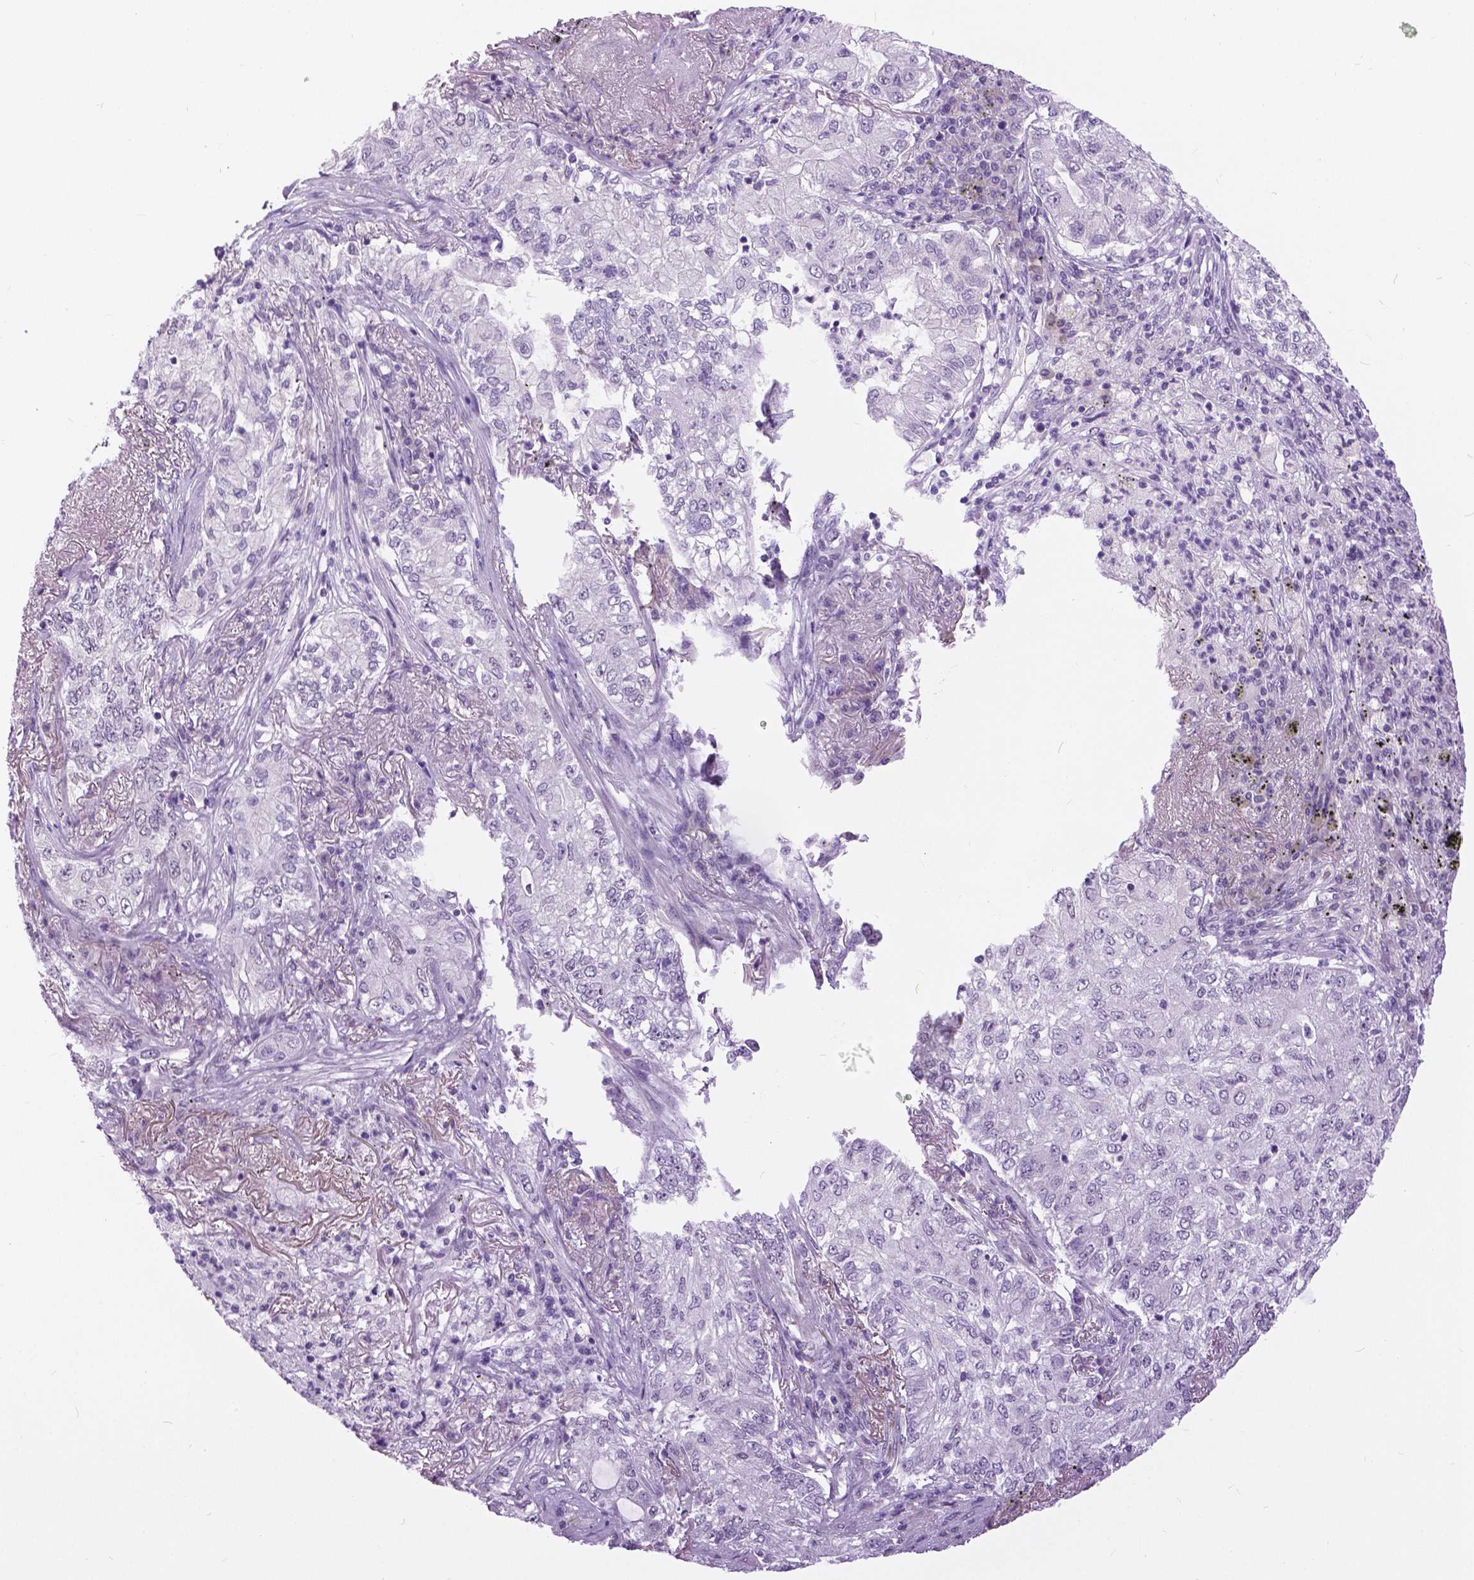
{"staining": {"intensity": "negative", "quantity": "none", "location": "none"}, "tissue": "lung cancer", "cell_type": "Tumor cells", "image_type": "cancer", "snomed": [{"axis": "morphology", "description": "Adenocarcinoma, NOS"}, {"axis": "topography", "description": "Lung"}], "caption": "DAB immunohistochemical staining of adenocarcinoma (lung) displays no significant expression in tumor cells.", "gene": "MYOM1", "patient": {"sex": "female", "age": 73}}